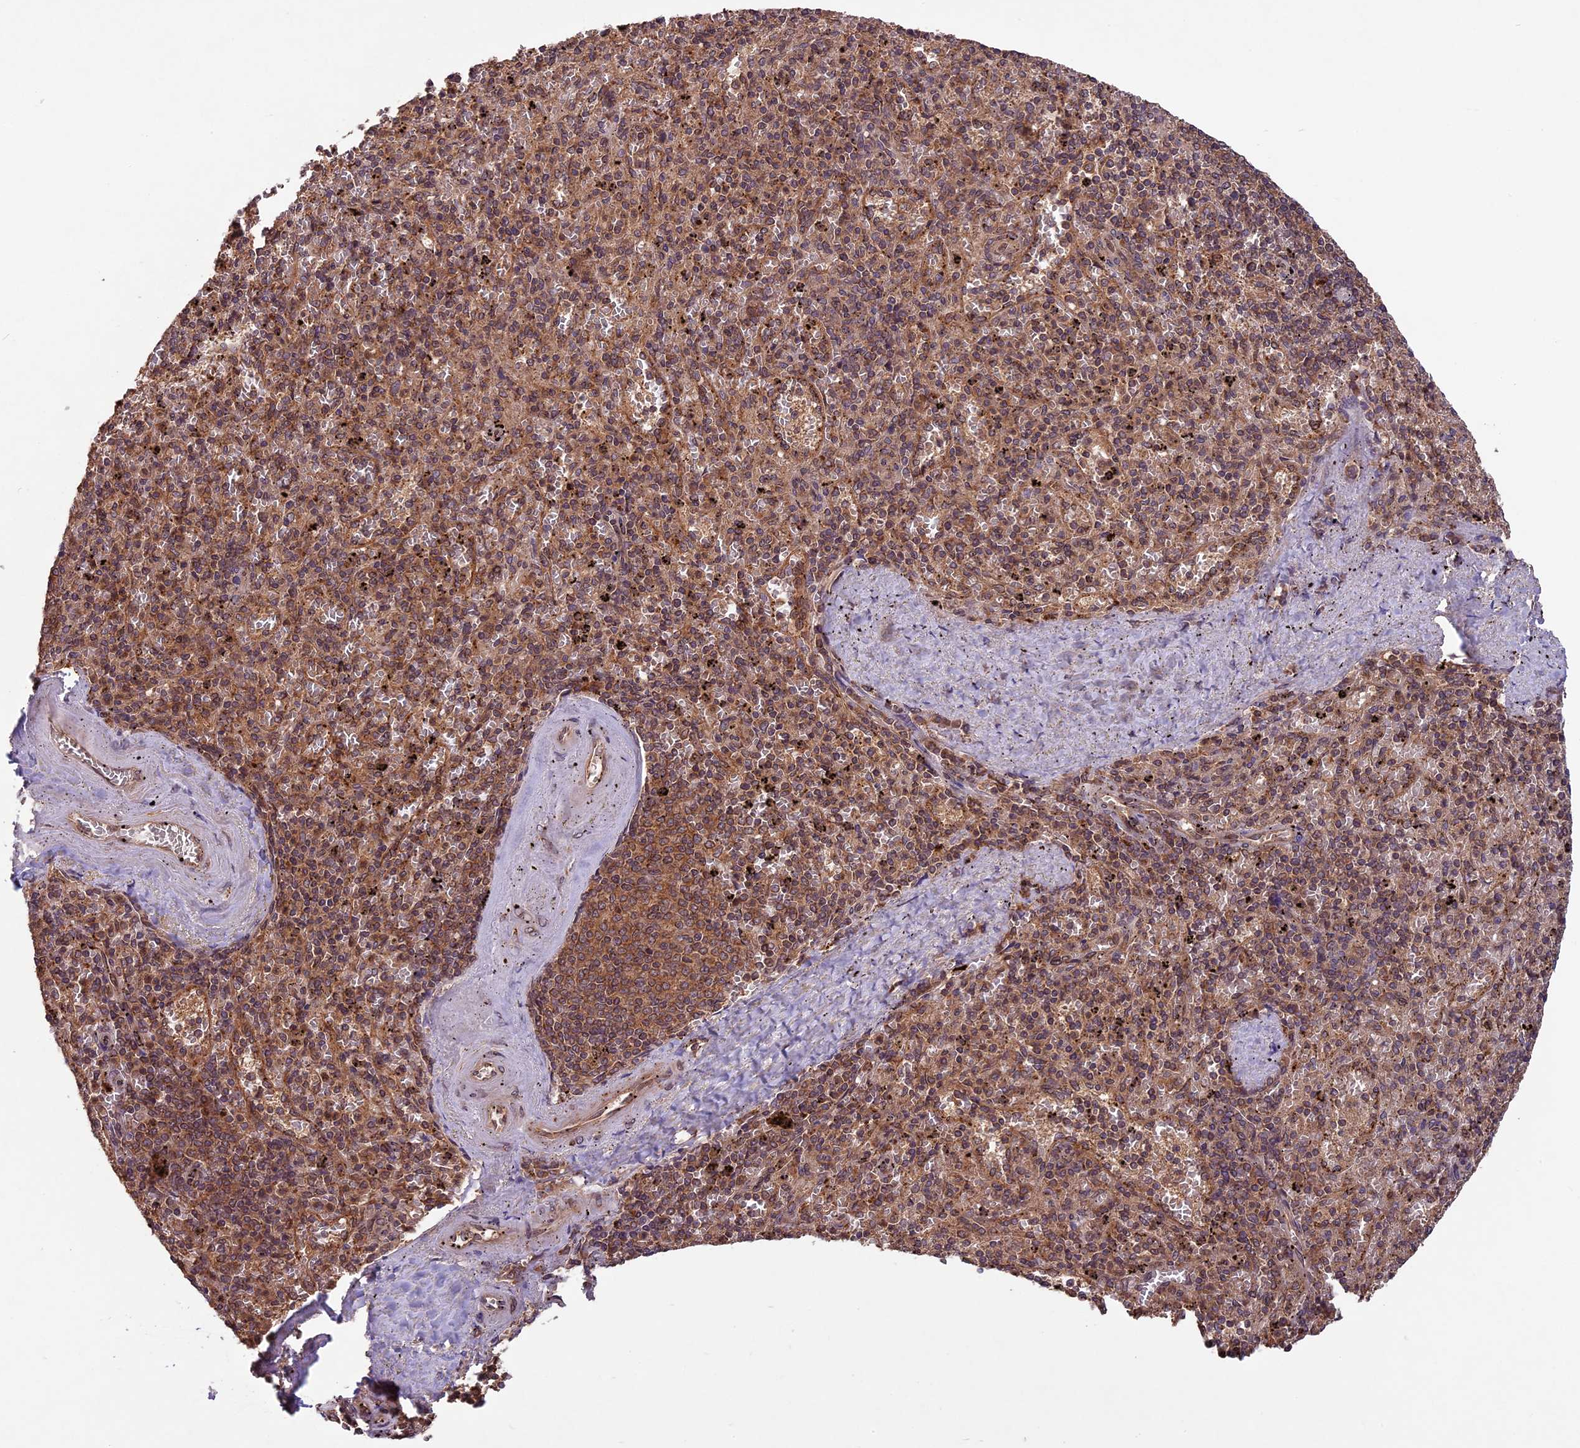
{"staining": {"intensity": "moderate", "quantity": ">75%", "location": "cytoplasmic/membranous"}, "tissue": "spleen", "cell_type": "Cells in red pulp", "image_type": "normal", "snomed": [{"axis": "morphology", "description": "Normal tissue, NOS"}, {"axis": "topography", "description": "Spleen"}], "caption": "High-power microscopy captured an immunohistochemistry (IHC) image of normal spleen, revealing moderate cytoplasmic/membranous positivity in about >75% of cells in red pulp. (Stains: DAB (3,3'-diaminobenzidine) in brown, nuclei in blue, Microscopy: brightfield microscopy at high magnification).", "gene": "CHAC1", "patient": {"sex": "male", "age": 82}}